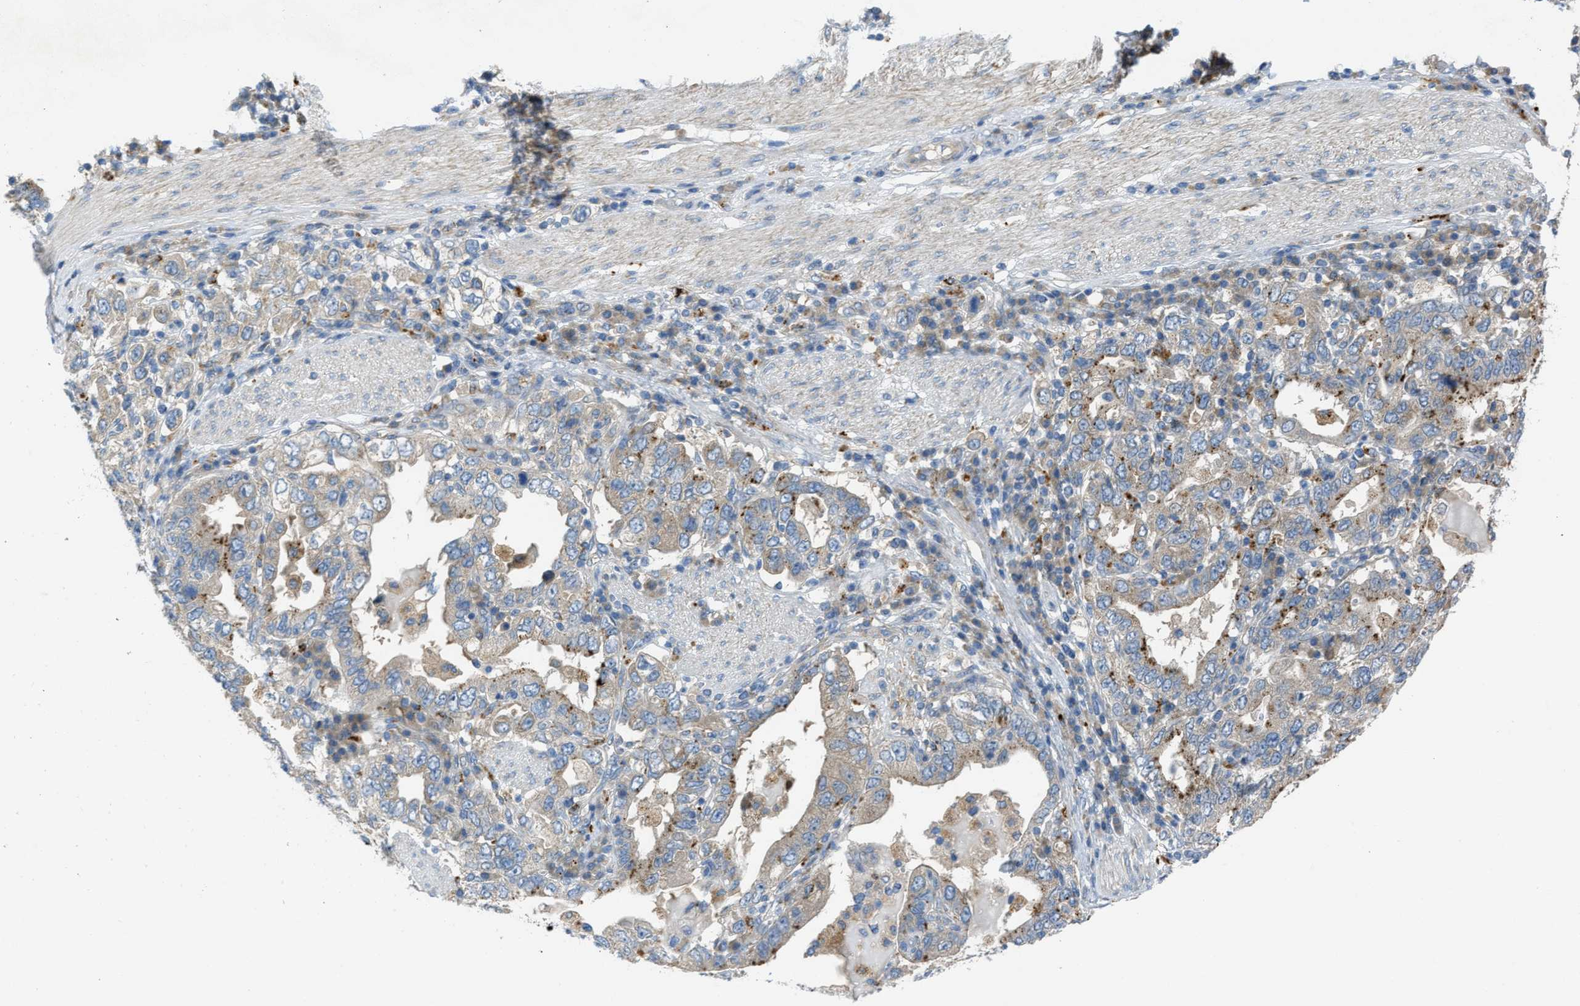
{"staining": {"intensity": "weak", "quantity": "25%-75%", "location": "cytoplasmic/membranous"}, "tissue": "stomach cancer", "cell_type": "Tumor cells", "image_type": "cancer", "snomed": [{"axis": "morphology", "description": "Adenocarcinoma, NOS"}, {"axis": "topography", "description": "Stomach, upper"}], "caption": "There is low levels of weak cytoplasmic/membranous positivity in tumor cells of stomach adenocarcinoma, as demonstrated by immunohistochemical staining (brown color).", "gene": "KLHDC10", "patient": {"sex": "male", "age": 62}}